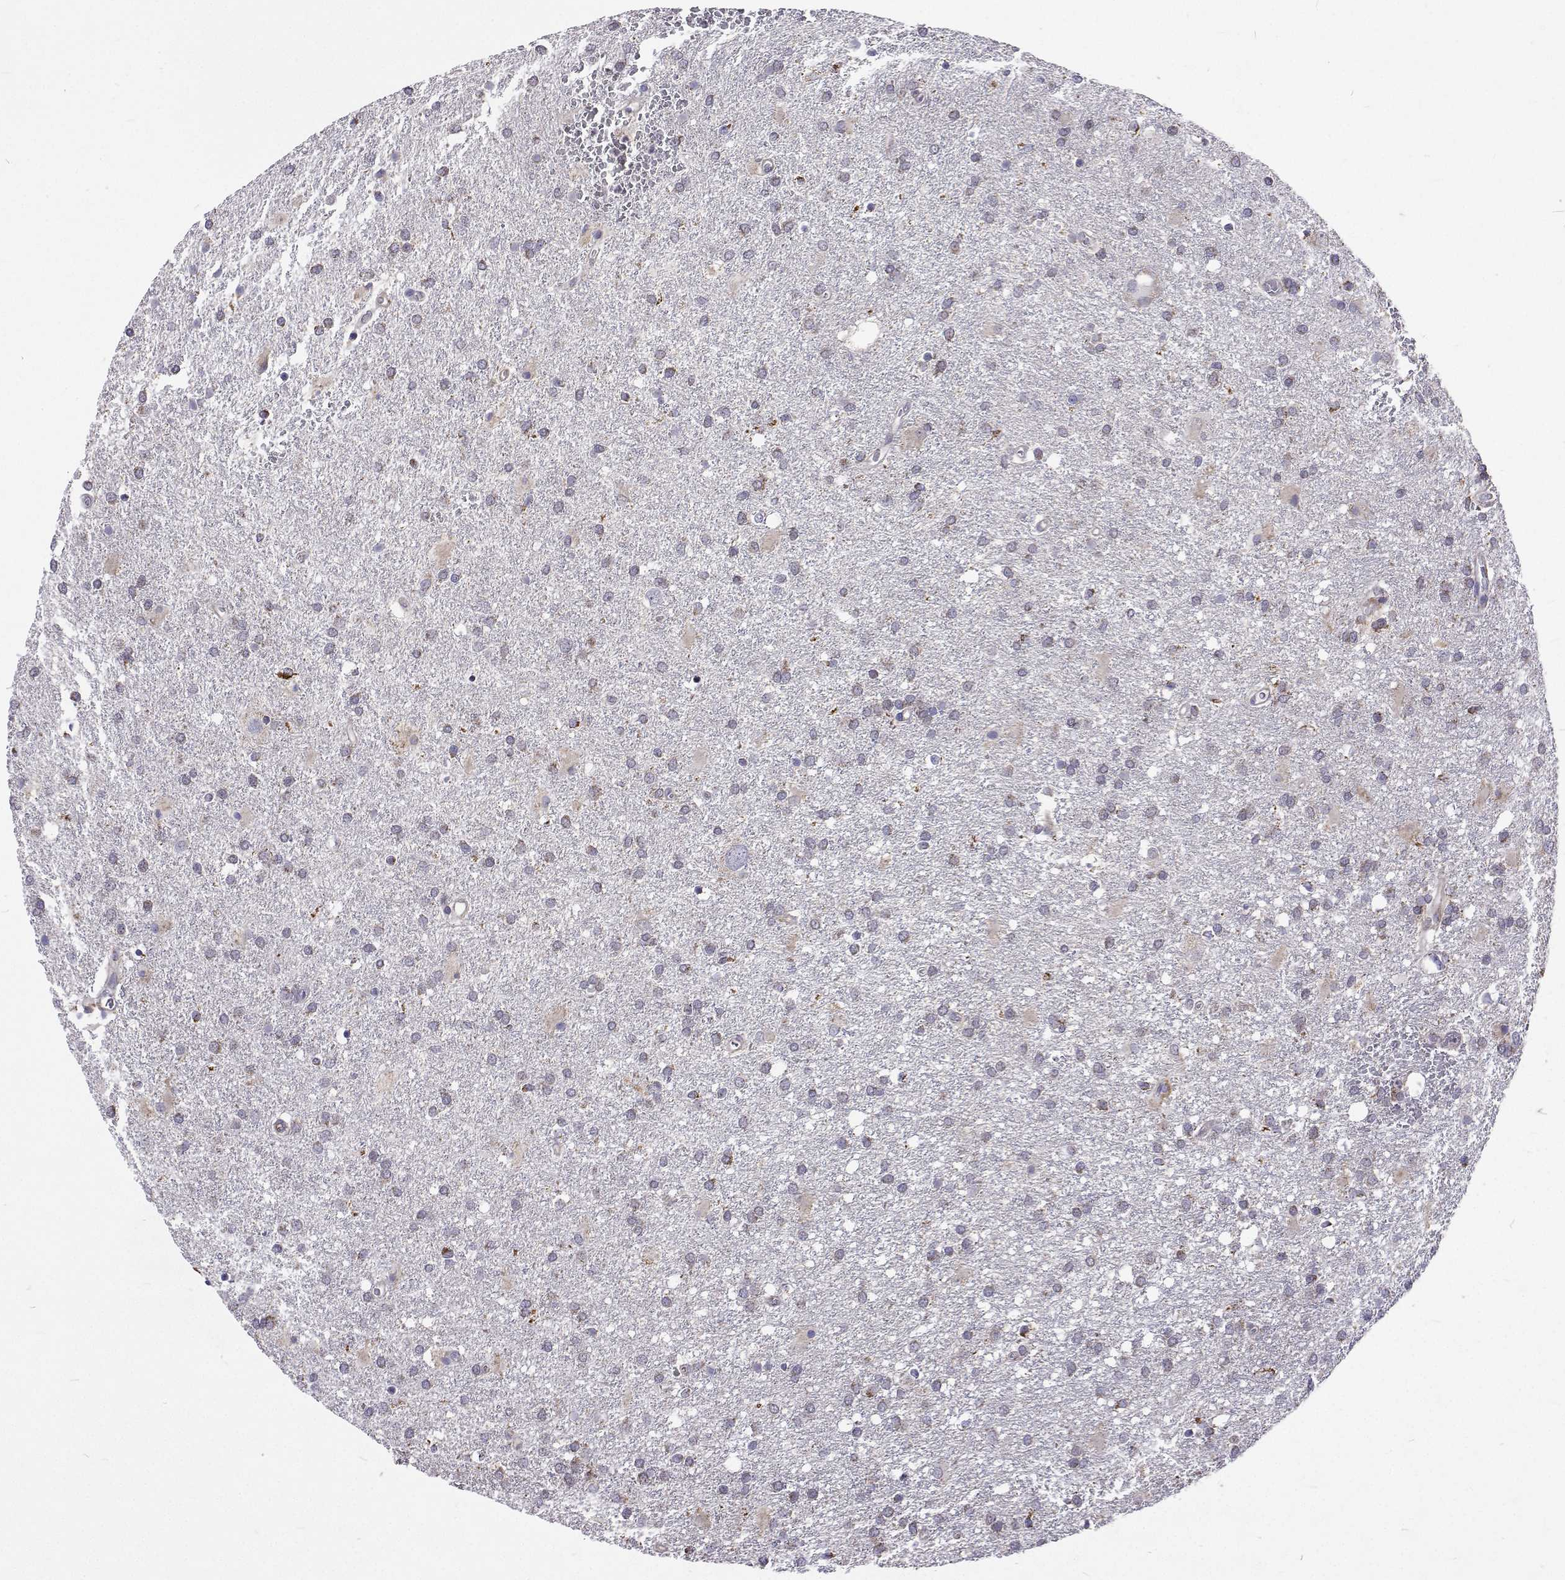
{"staining": {"intensity": "negative", "quantity": "none", "location": "none"}, "tissue": "glioma", "cell_type": "Tumor cells", "image_type": "cancer", "snomed": [{"axis": "morphology", "description": "Glioma, malignant, Low grade"}, {"axis": "topography", "description": "Brain"}], "caption": "Glioma was stained to show a protein in brown. There is no significant staining in tumor cells.", "gene": "DHTKD1", "patient": {"sex": "male", "age": 66}}